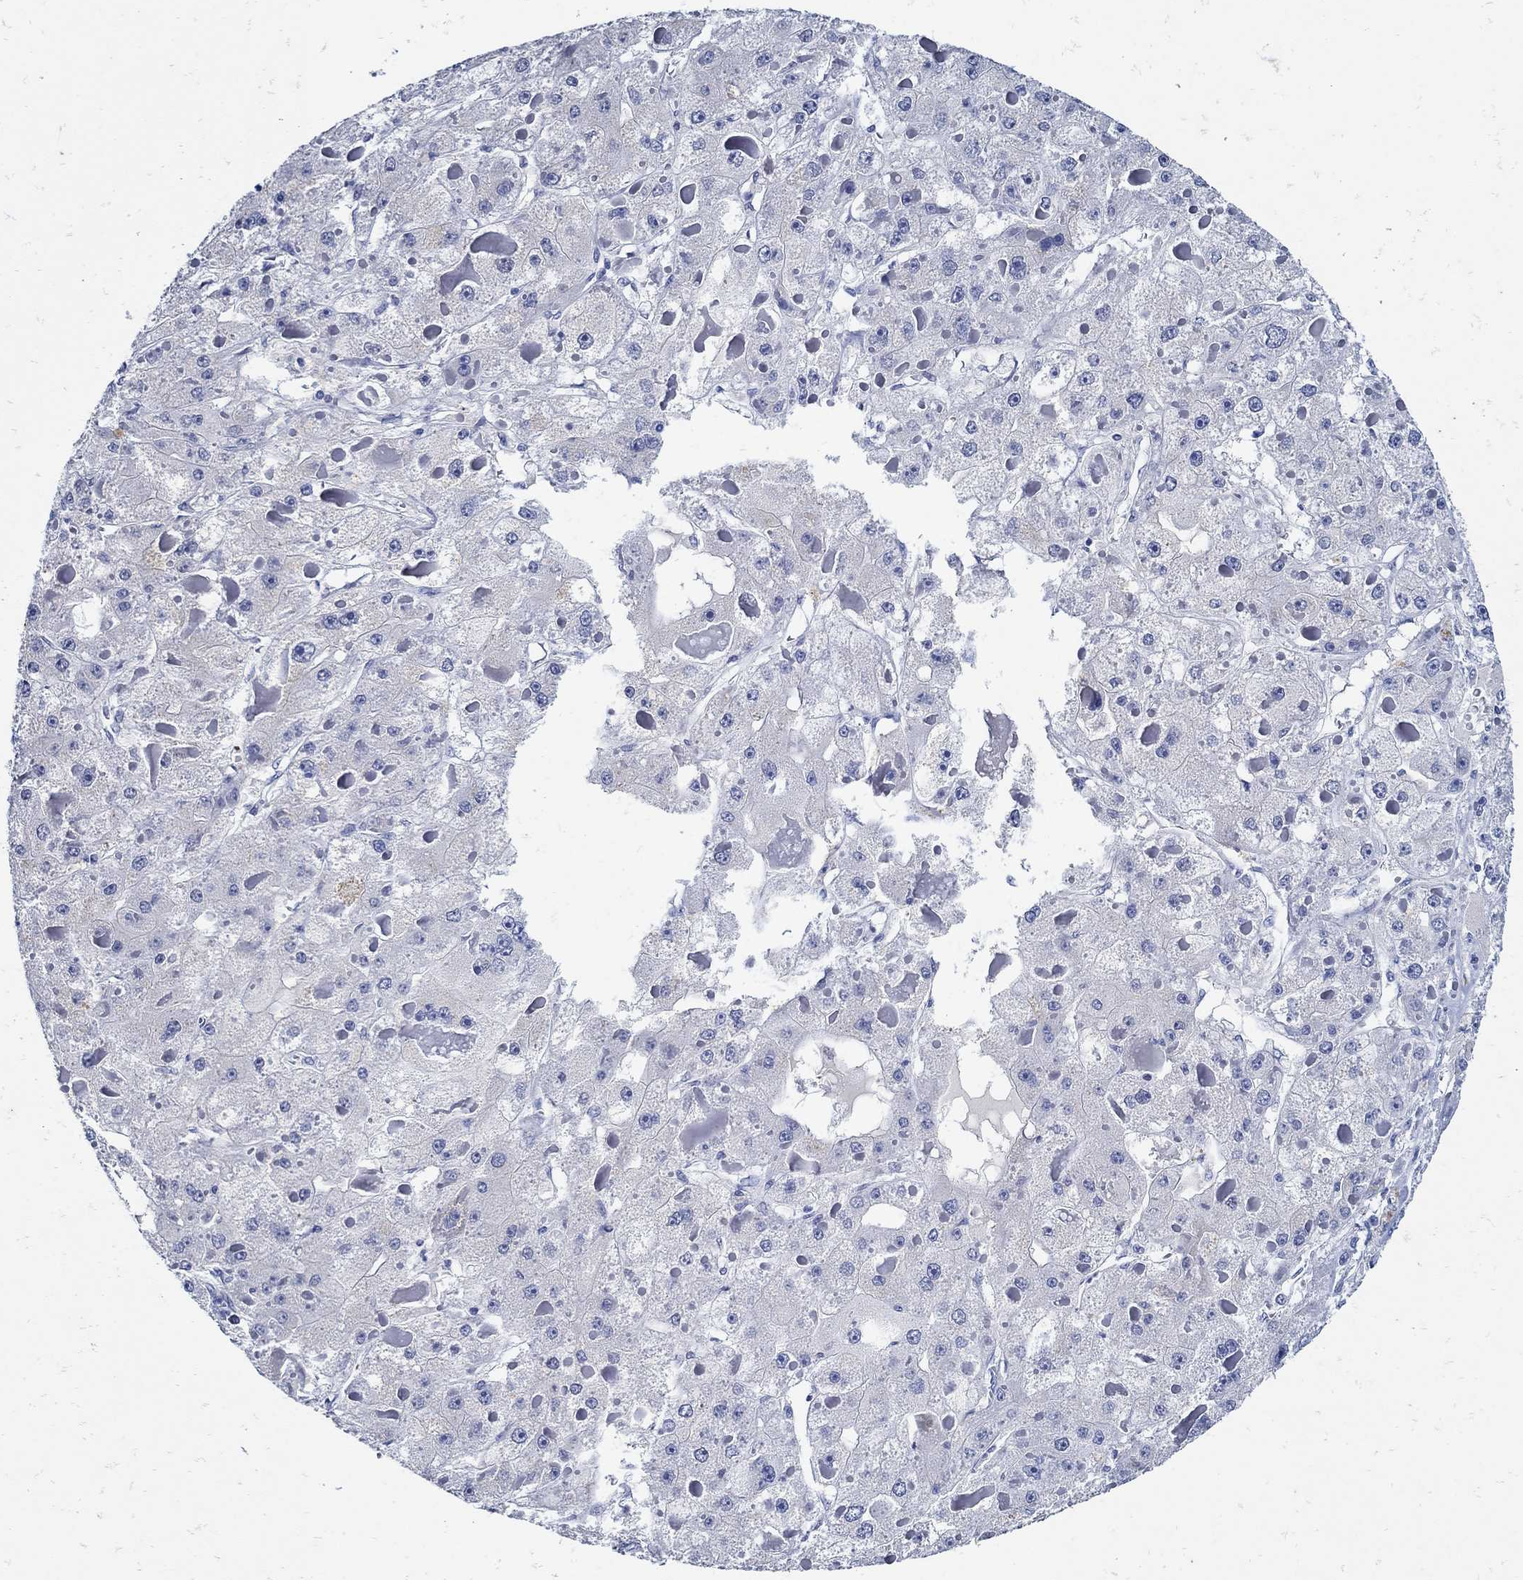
{"staining": {"intensity": "negative", "quantity": "none", "location": "none"}, "tissue": "liver cancer", "cell_type": "Tumor cells", "image_type": "cancer", "snomed": [{"axis": "morphology", "description": "Carcinoma, Hepatocellular, NOS"}, {"axis": "topography", "description": "Liver"}], "caption": "Tumor cells show no significant protein staining in hepatocellular carcinoma (liver).", "gene": "NOS1", "patient": {"sex": "female", "age": 73}}